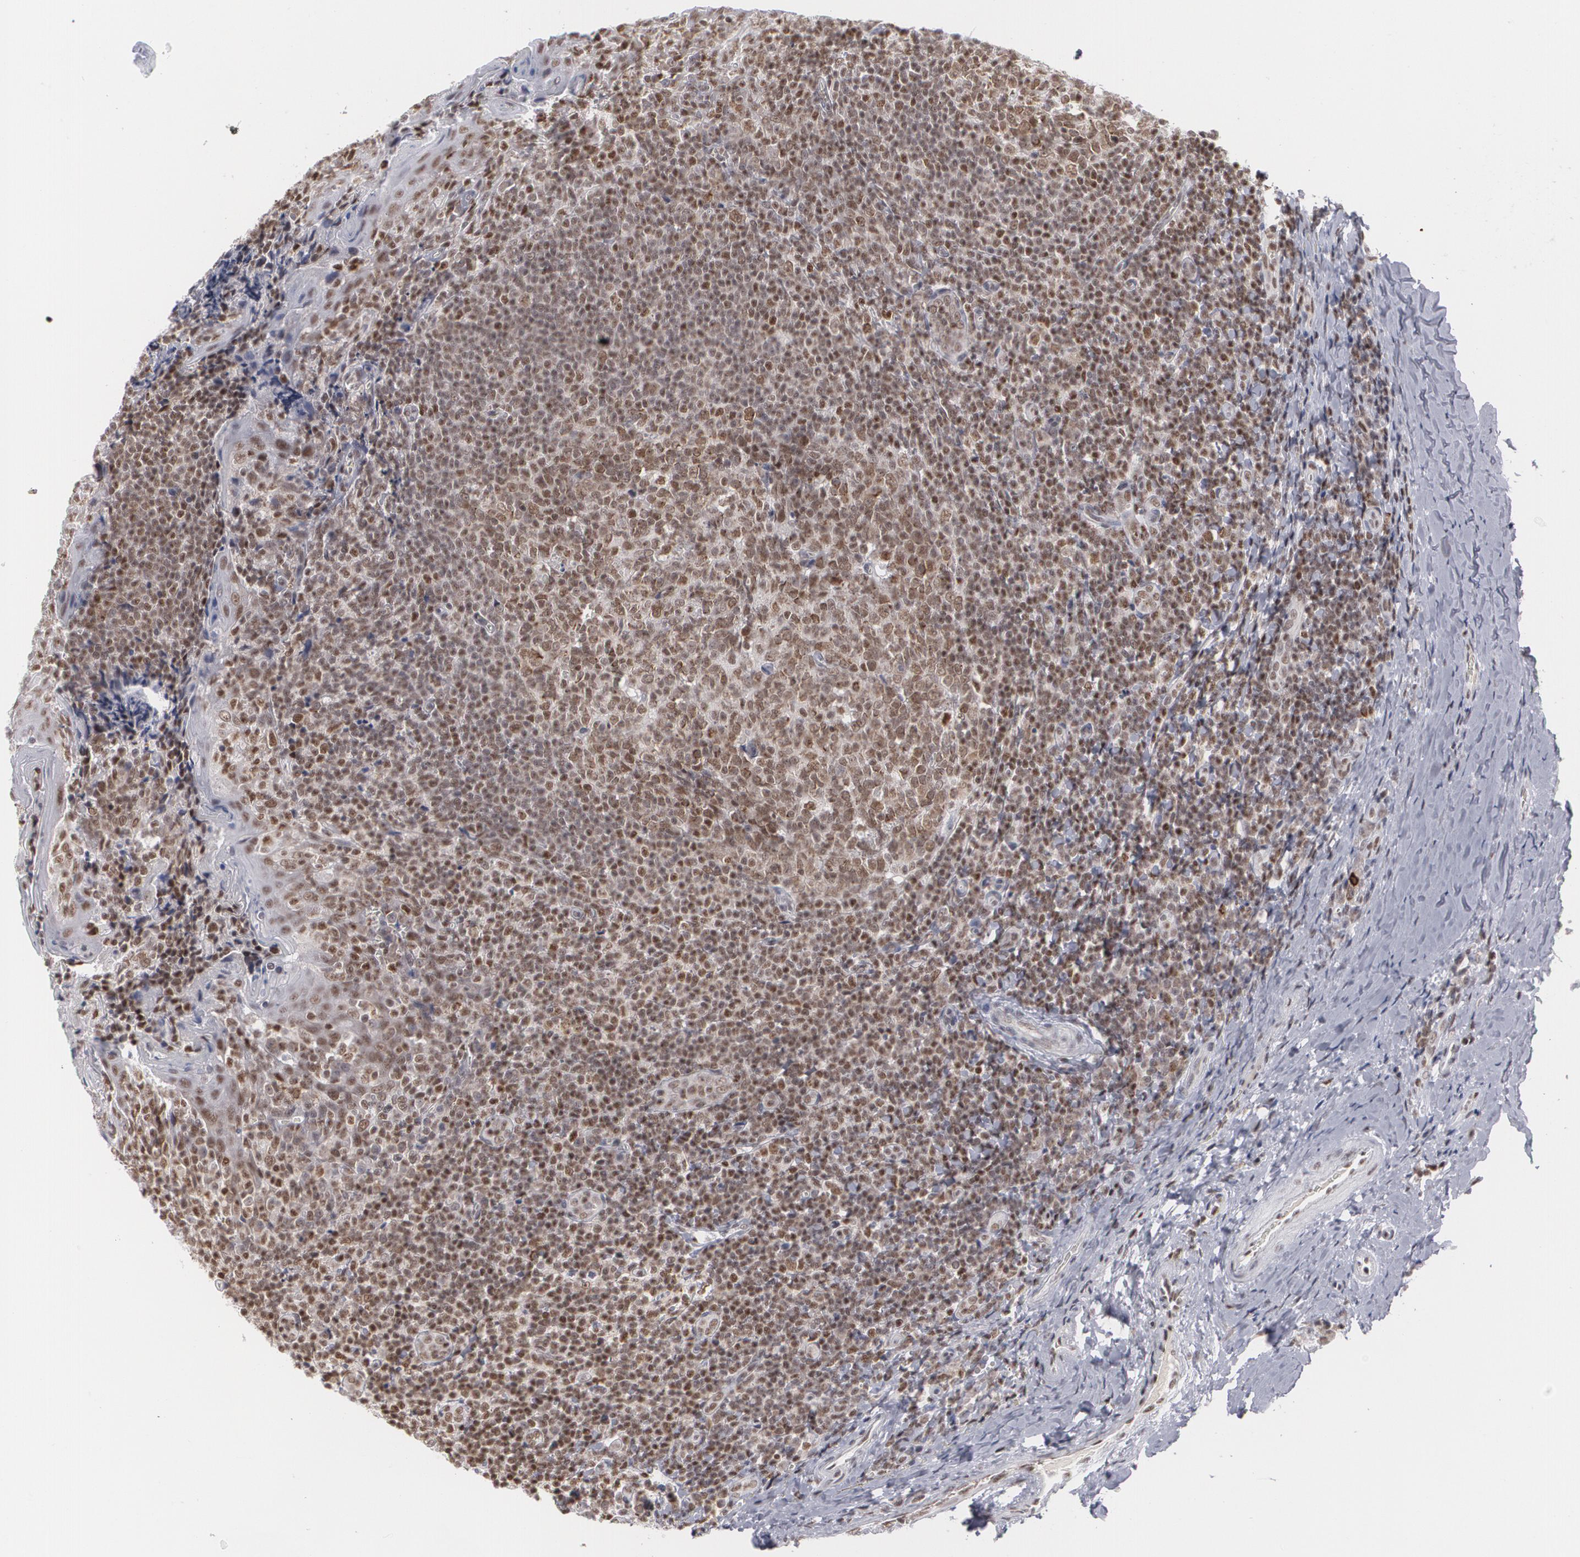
{"staining": {"intensity": "moderate", "quantity": ">75%", "location": "nuclear"}, "tissue": "tonsil", "cell_type": "Germinal center cells", "image_type": "normal", "snomed": [{"axis": "morphology", "description": "Normal tissue, NOS"}, {"axis": "topography", "description": "Tonsil"}], "caption": "Immunohistochemistry (IHC) (DAB) staining of benign human tonsil exhibits moderate nuclear protein positivity in about >75% of germinal center cells. The staining was performed using DAB (3,3'-diaminobenzidine) to visualize the protein expression in brown, while the nuclei were stained in blue with hematoxylin (Magnification: 20x).", "gene": "MCL1", "patient": {"sex": "male", "age": 31}}